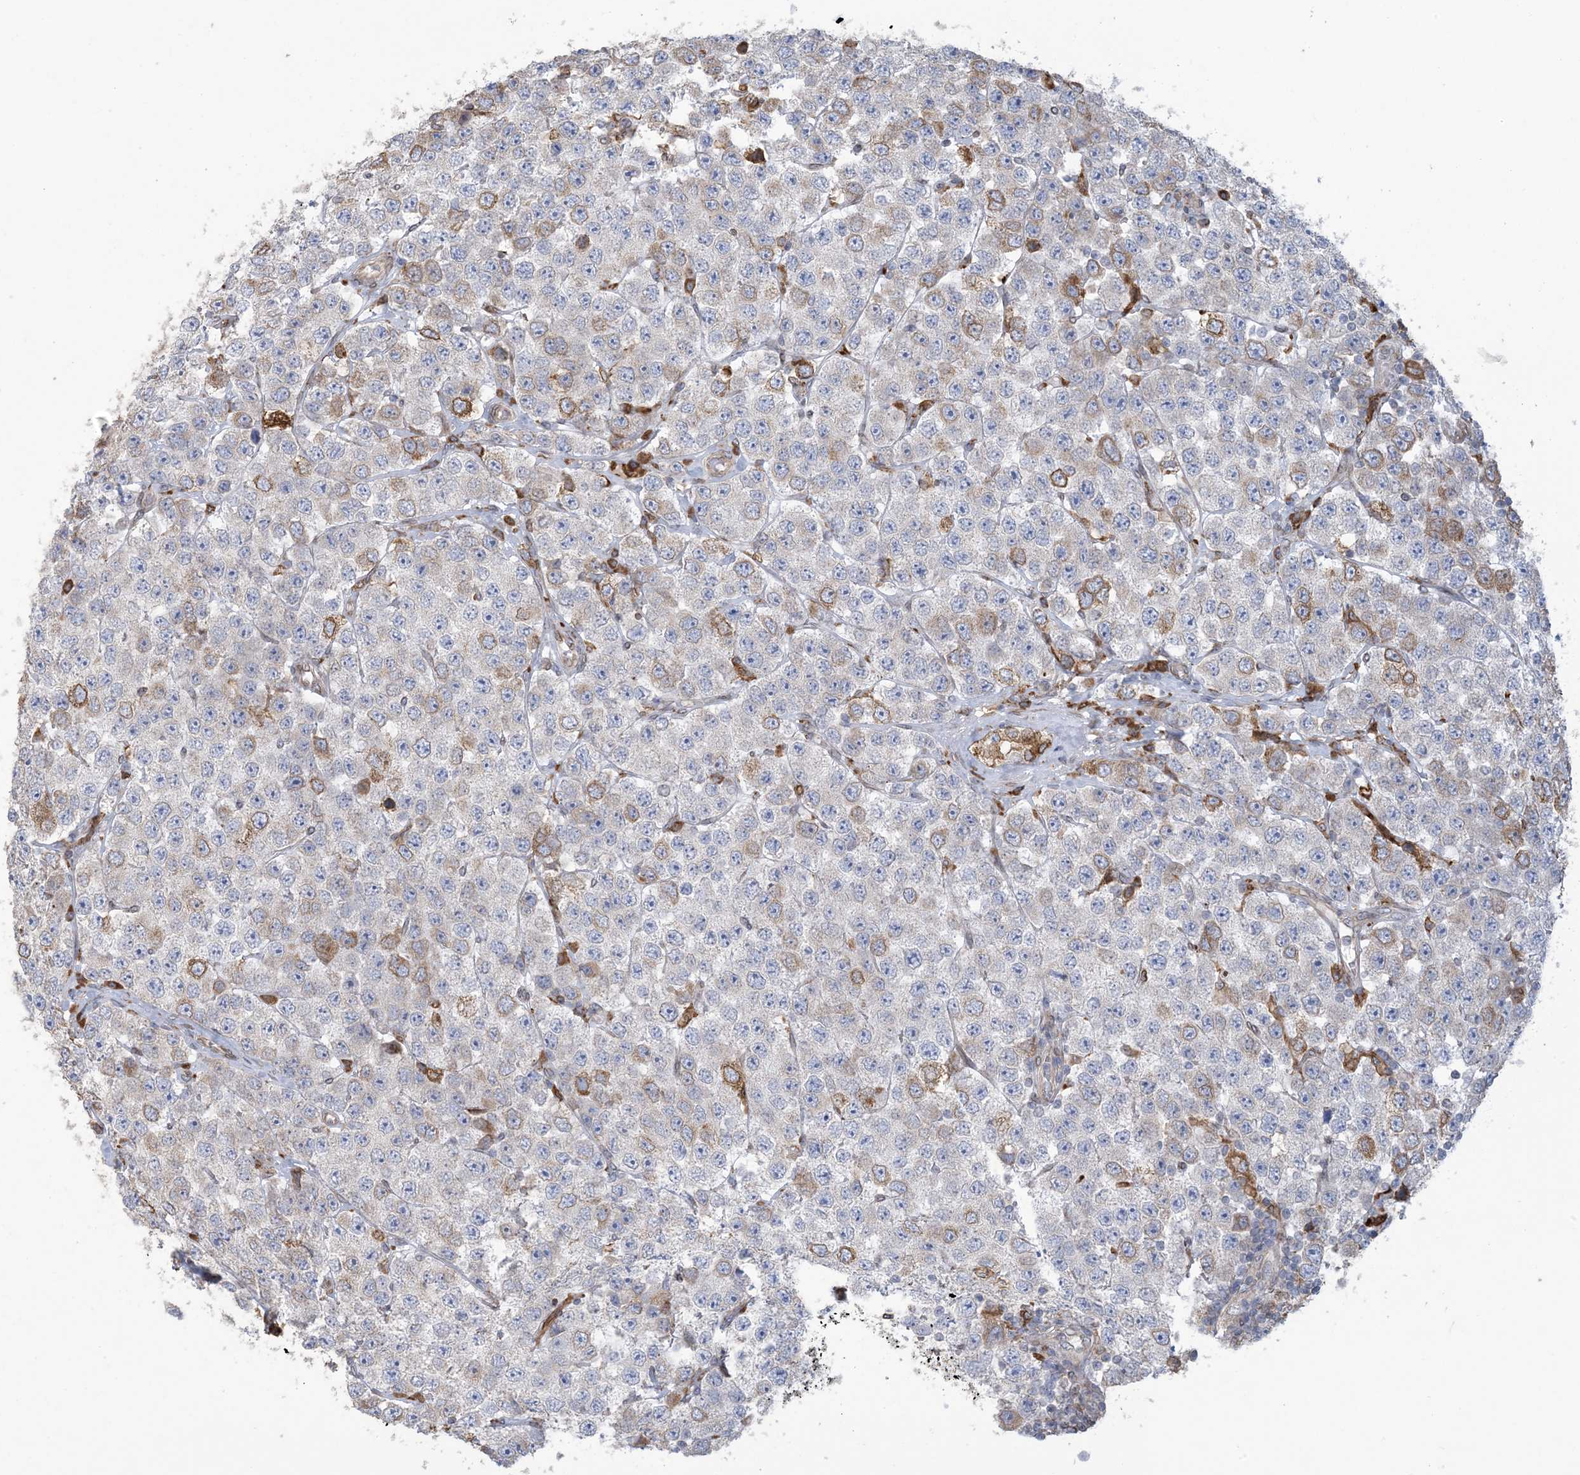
{"staining": {"intensity": "moderate", "quantity": "<25%", "location": "cytoplasmic/membranous"}, "tissue": "testis cancer", "cell_type": "Tumor cells", "image_type": "cancer", "snomed": [{"axis": "morphology", "description": "Seminoma, NOS"}, {"axis": "topography", "description": "Testis"}], "caption": "The image displays a brown stain indicating the presence of a protein in the cytoplasmic/membranous of tumor cells in seminoma (testis).", "gene": "SHANK1", "patient": {"sex": "male", "age": 28}}